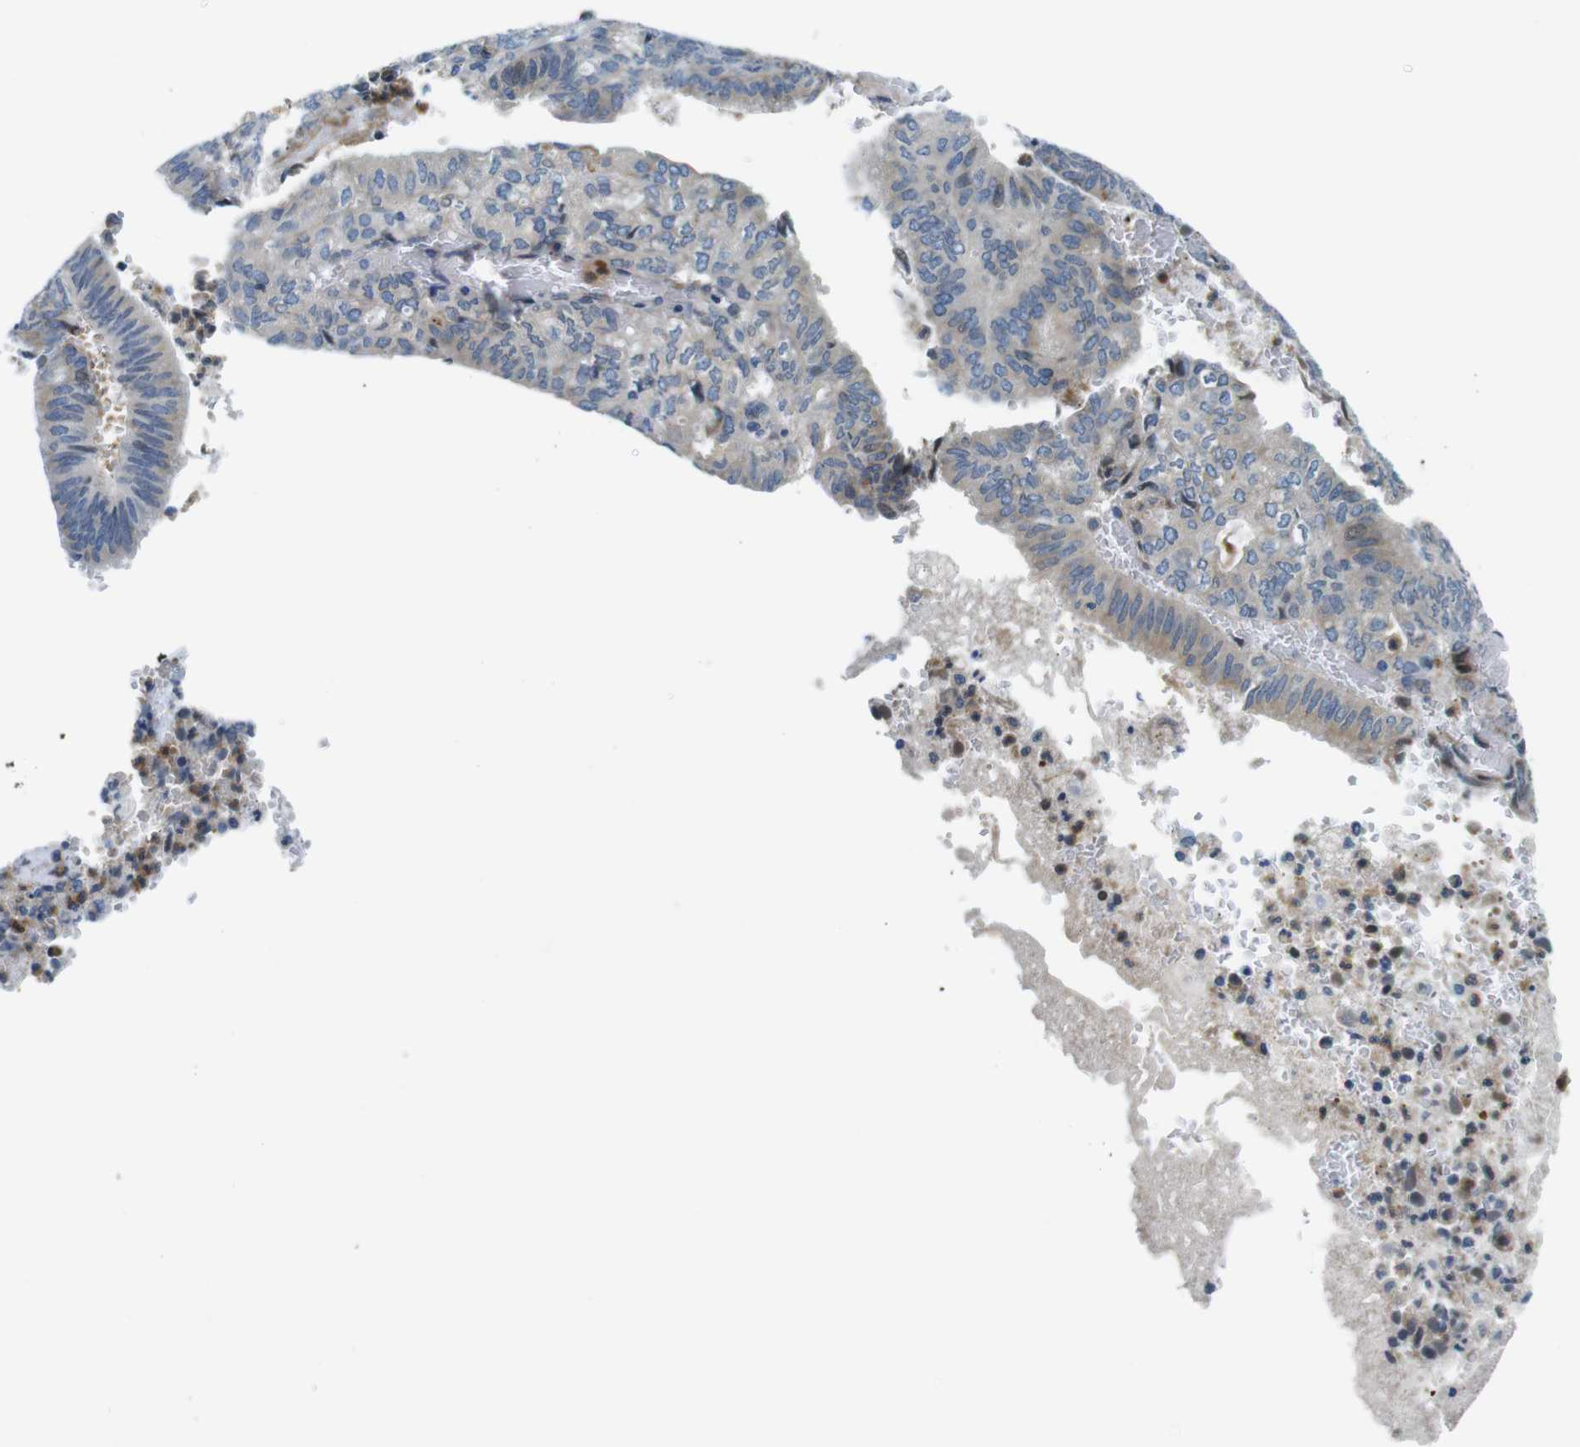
{"staining": {"intensity": "weak", "quantity": "25%-75%", "location": "cytoplasmic/membranous"}, "tissue": "endometrial cancer", "cell_type": "Tumor cells", "image_type": "cancer", "snomed": [{"axis": "morphology", "description": "Adenocarcinoma, NOS"}, {"axis": "topography", "description": "Uterus"}], "caption": "This histopathology image displays immunohistochemistry staining of endometrial cancer, with low weak cytoplasmic/membranous positivity in about 25%-75% of tumor cells.", "gene": "ZDHHC3", "patient": {"sex": "female", "age": 60}}